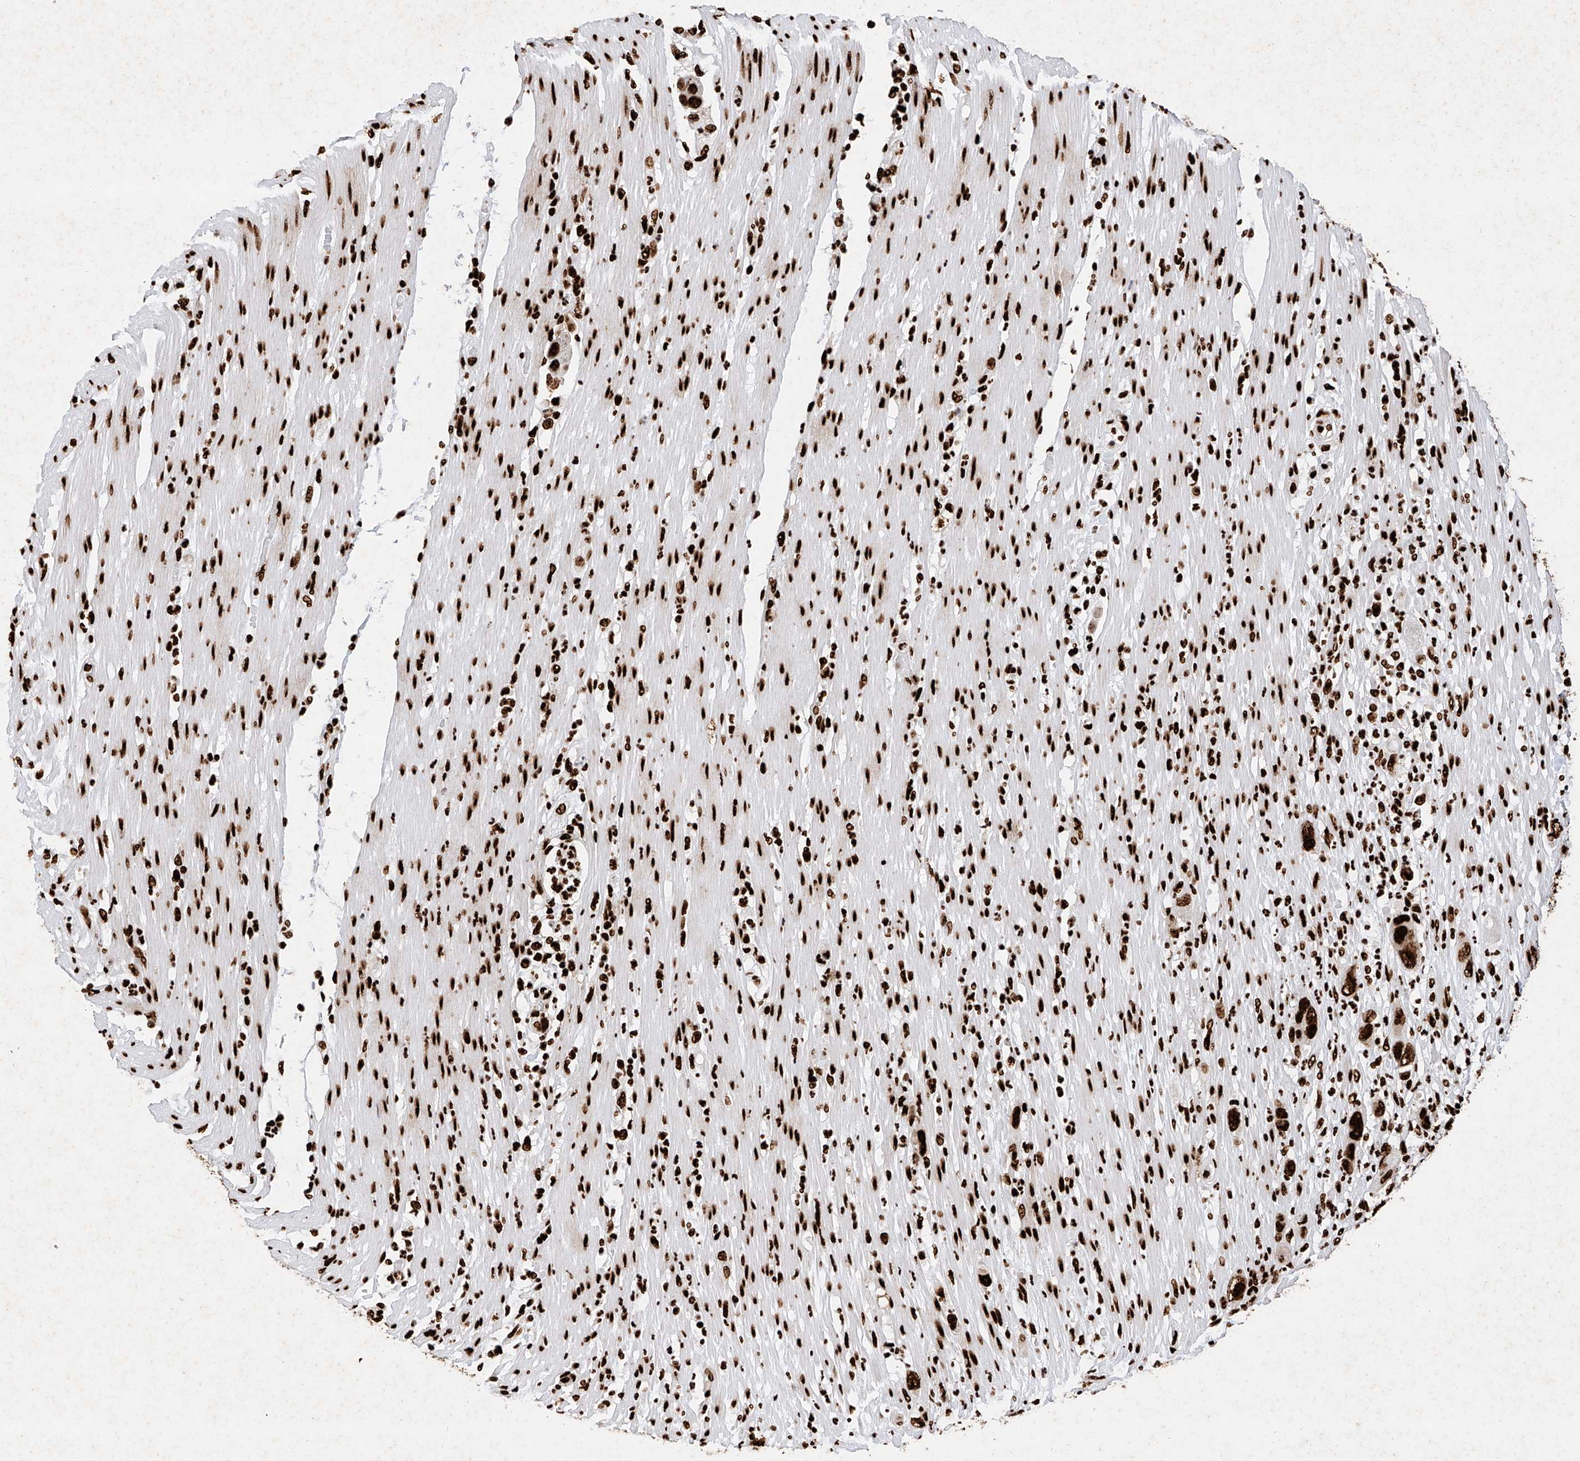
{"staining": {"intensity": "strong", "quantity": ">75%", "location": "nuclear"}, "tissue": "pancreatic cancer", "cell_type": "Tumor cells", "image_type": "cancer", "snomed": [{"axis": "morphology", "description": "Adenocarcinoma, NOS"}, {"axis": "topography", "description": "Pancreas"}], "caption": "IHC image of neoplastic tissue: human adenocarcinoma (pancreatic) stained using IHC displays high levels of strong protein expression localized specifically in the nuclear of tumor cells, appearing as a nuclear brown color.", "gene": "SRSF6", "patient": {"sex": "female", "age": 71}}